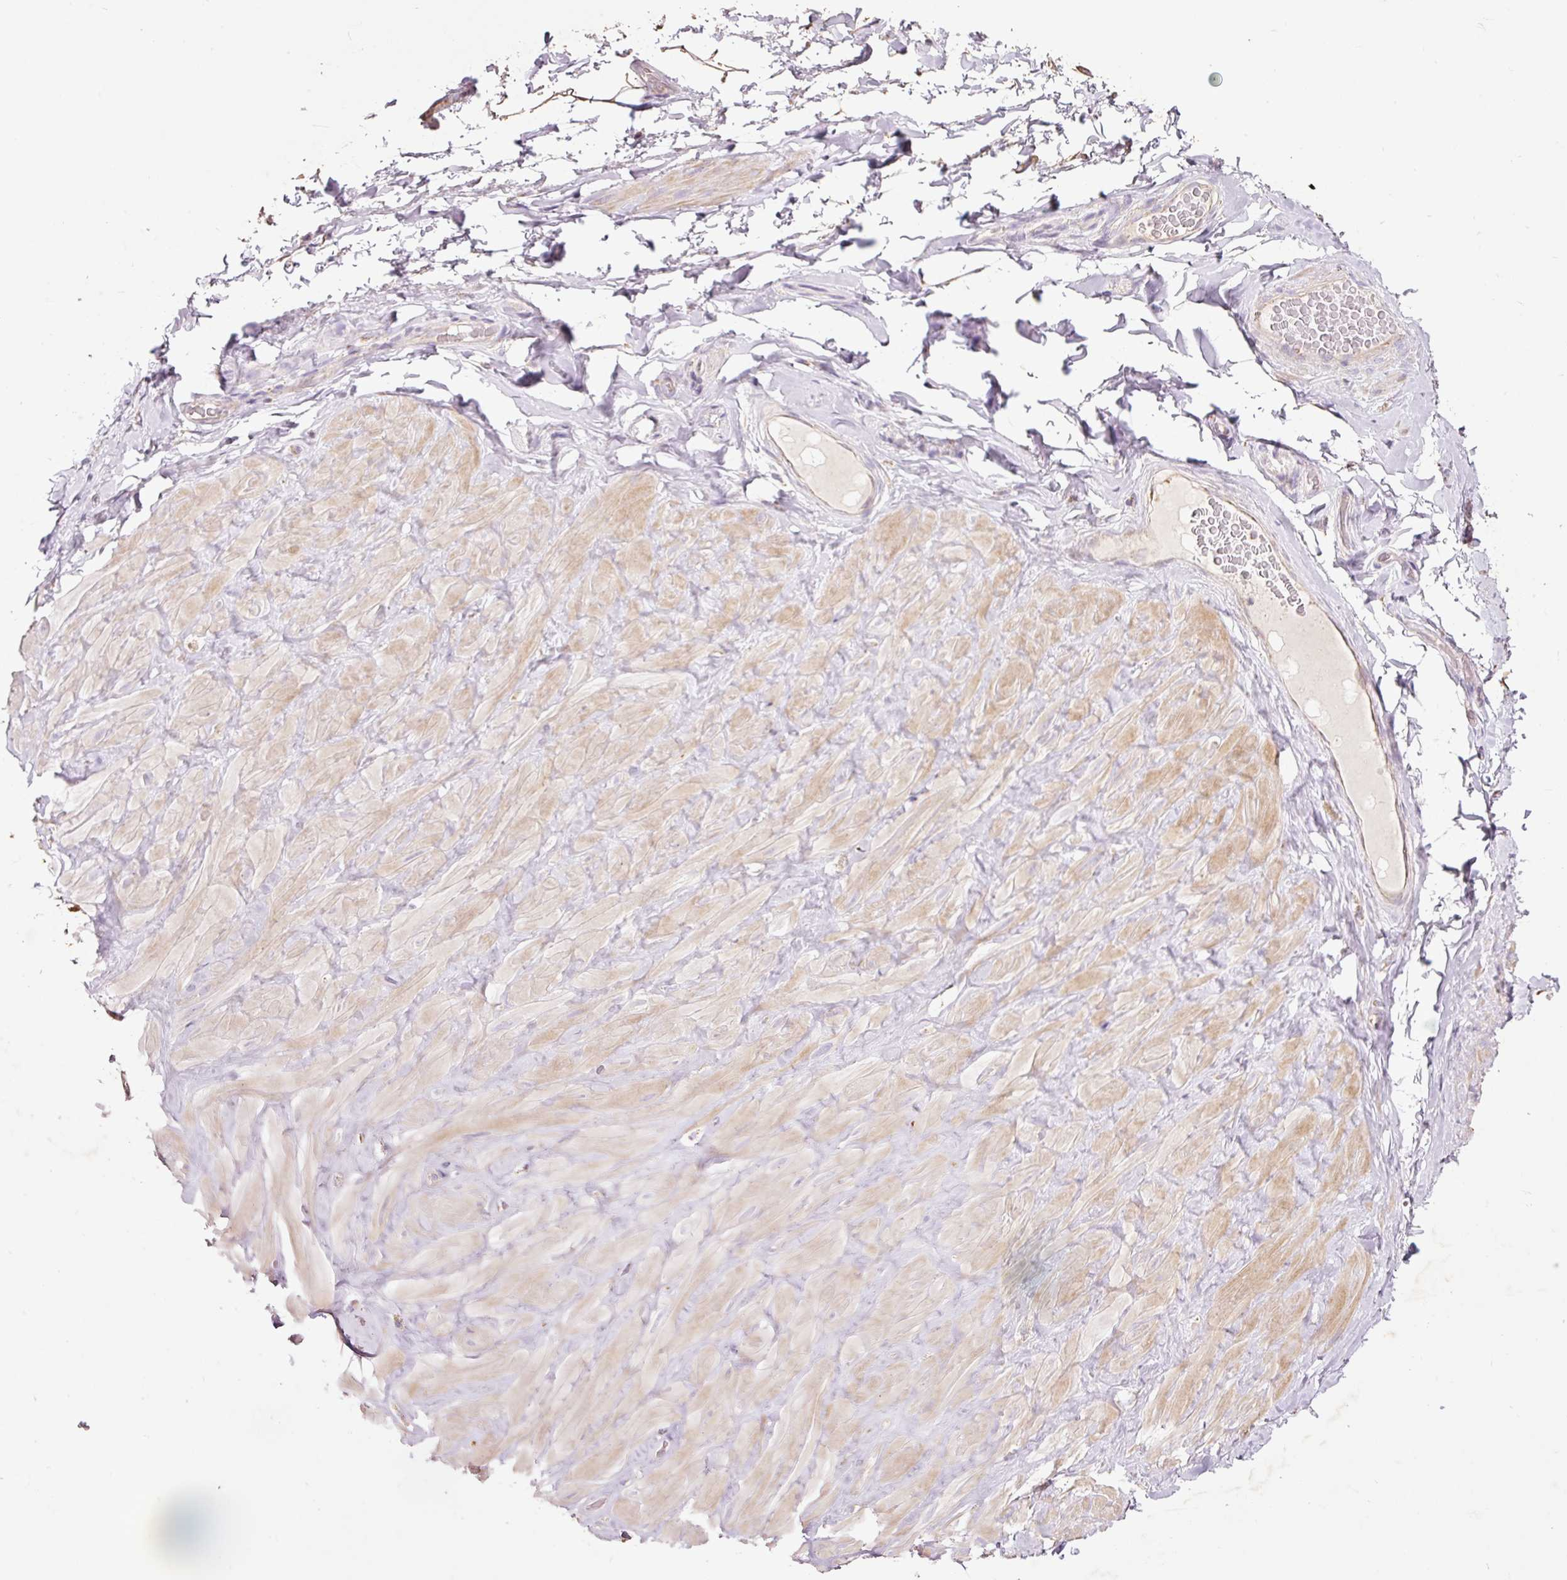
{"staining": {"intensity": "negative", "quantity": "none", "location": "none"}, "tissue": "adipose tissue", "cell_type": "Adipocytes", "image_type": "normal", "snomed": [{"axis": "morphology", "description": "Normal tissue, NOS"}, {"axis": "topography", "description": "Vascular tissue"}, {"axis": "topography", "description": "Peripheral nerve tissue"}], "caption": "DAB (3,3'-diaminobenzidine) immunohistochemical staining of unremarkable human adipose tissue shows no significant positivity in adipocytes. Nuclei are stained in blue.", "gene": "PRDX5", "patient": {"sex": "male", "age": 41}}